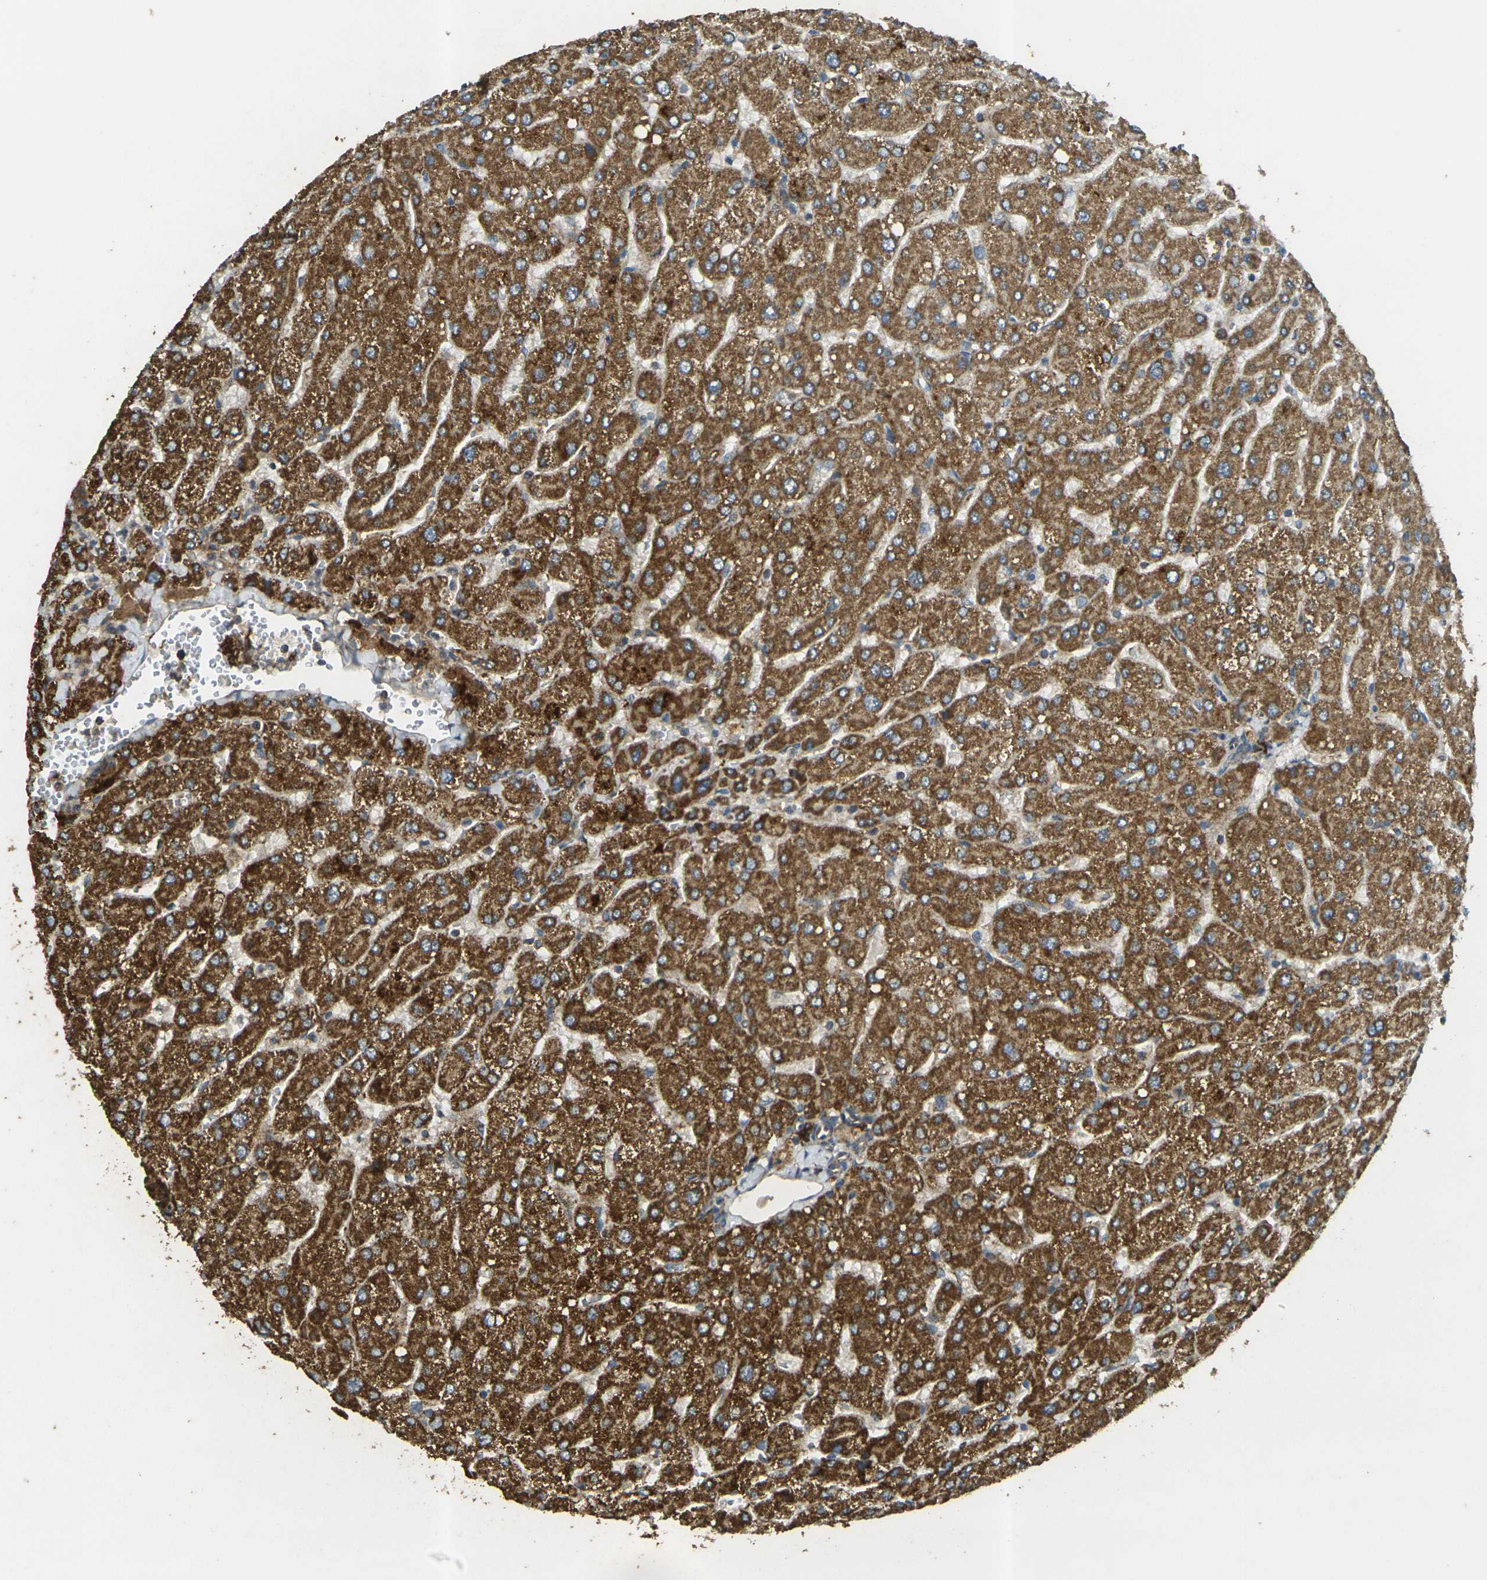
{"staining": {"intensity": "moderate", "quantity": ">75%", "location": "cytoplasmic/membranous"}, "tissue": "liver", "cell_type": "Cholangiocytes", "image_type": "normal", "snomed": [{"axis": "morphology", "description": "Normal tissue, NOS"}, {"axis": "topography", "description": "Liver"}], "caption": "Brown immunohistochemical staining in benign human liver displays moderate cytoplasmic/membranous expression in about >75% of cholangiocytes. (brown staining indicates protein expression, while blue staining denotes nuclei).", "gene": "IGF1R", "patient": {"sex": "male", "age": 55}}